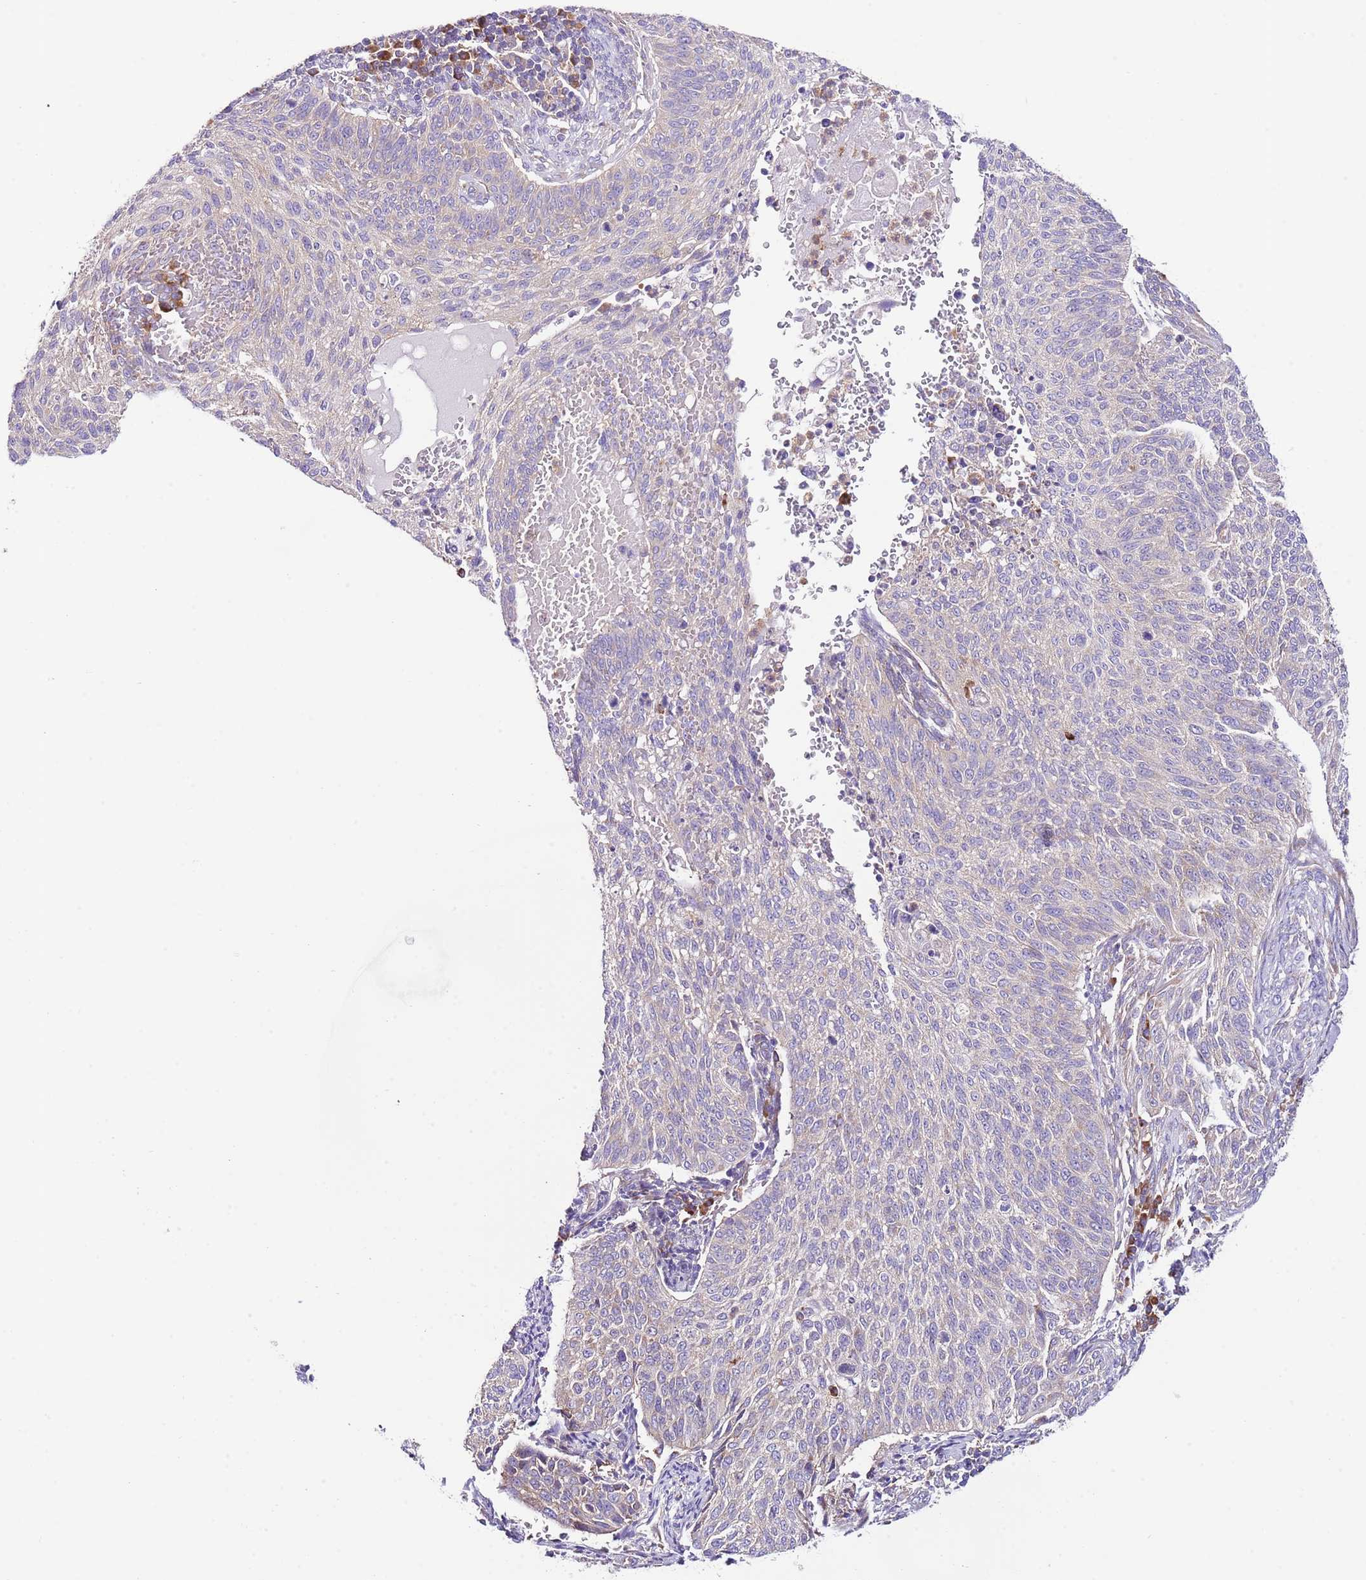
{"staining": {"intensity": "weak", "quantity": "<25%", "location": "cytoplasmic/membranous"}, "tissue": "cervical cancer", "cell_type": "Tumor cells", "image_type": "cancer", "snomed": [{"axis": "morphology", "description": "Squamous cell carcinoma, NOS"}, {"axis": "topography", "description": "Cervix"}], "caption": "DAB immunohistochemical staining of cervical squamous cell carcinoma exhibits no significant expression in tumor cells.", "gene": "RPS10", "patient": {"sex": "female", "age": 70}}